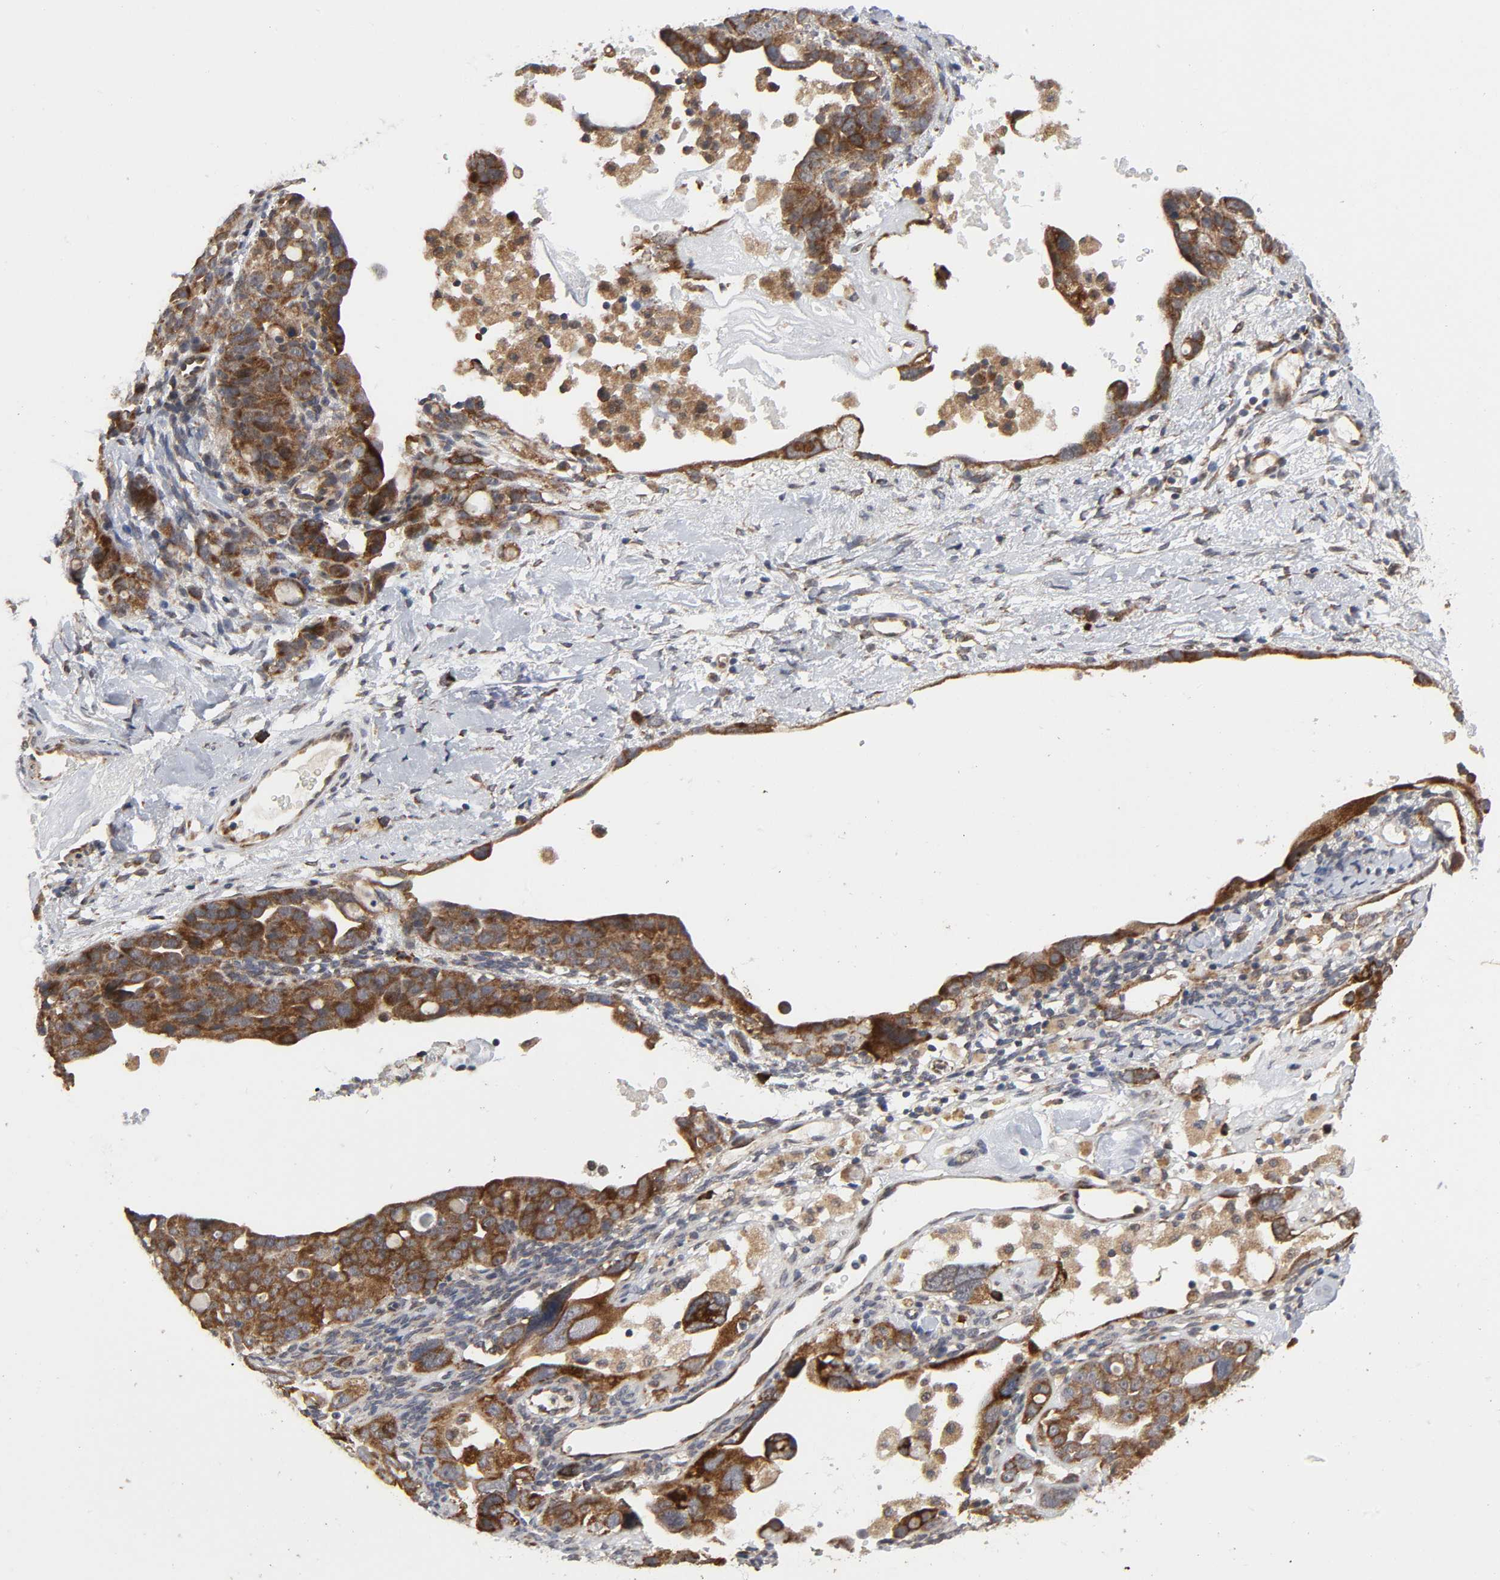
{"staining": {"intensity": "strong", "quantity": ">75%", "location": "cytoplasmic/membranous"}, "tissue": "ovarian cancer", "cell_type": "Tumor cells", "image_type": "cancer", "snomed": [{"axis": "morphology", "description": "Cystadenocarcinoma, serous, NOS"}, {"axis": "topography", "description": "Ovary"}], "caption": "Ovarian serous cystadenocarcinoma stained for a protein (brown) reveals strong cytoplasmic/membranous positive staining in about >75% of tumor cells.", "gene": "SLC30A9", "patient": {"sex": "female", "age": 66}}